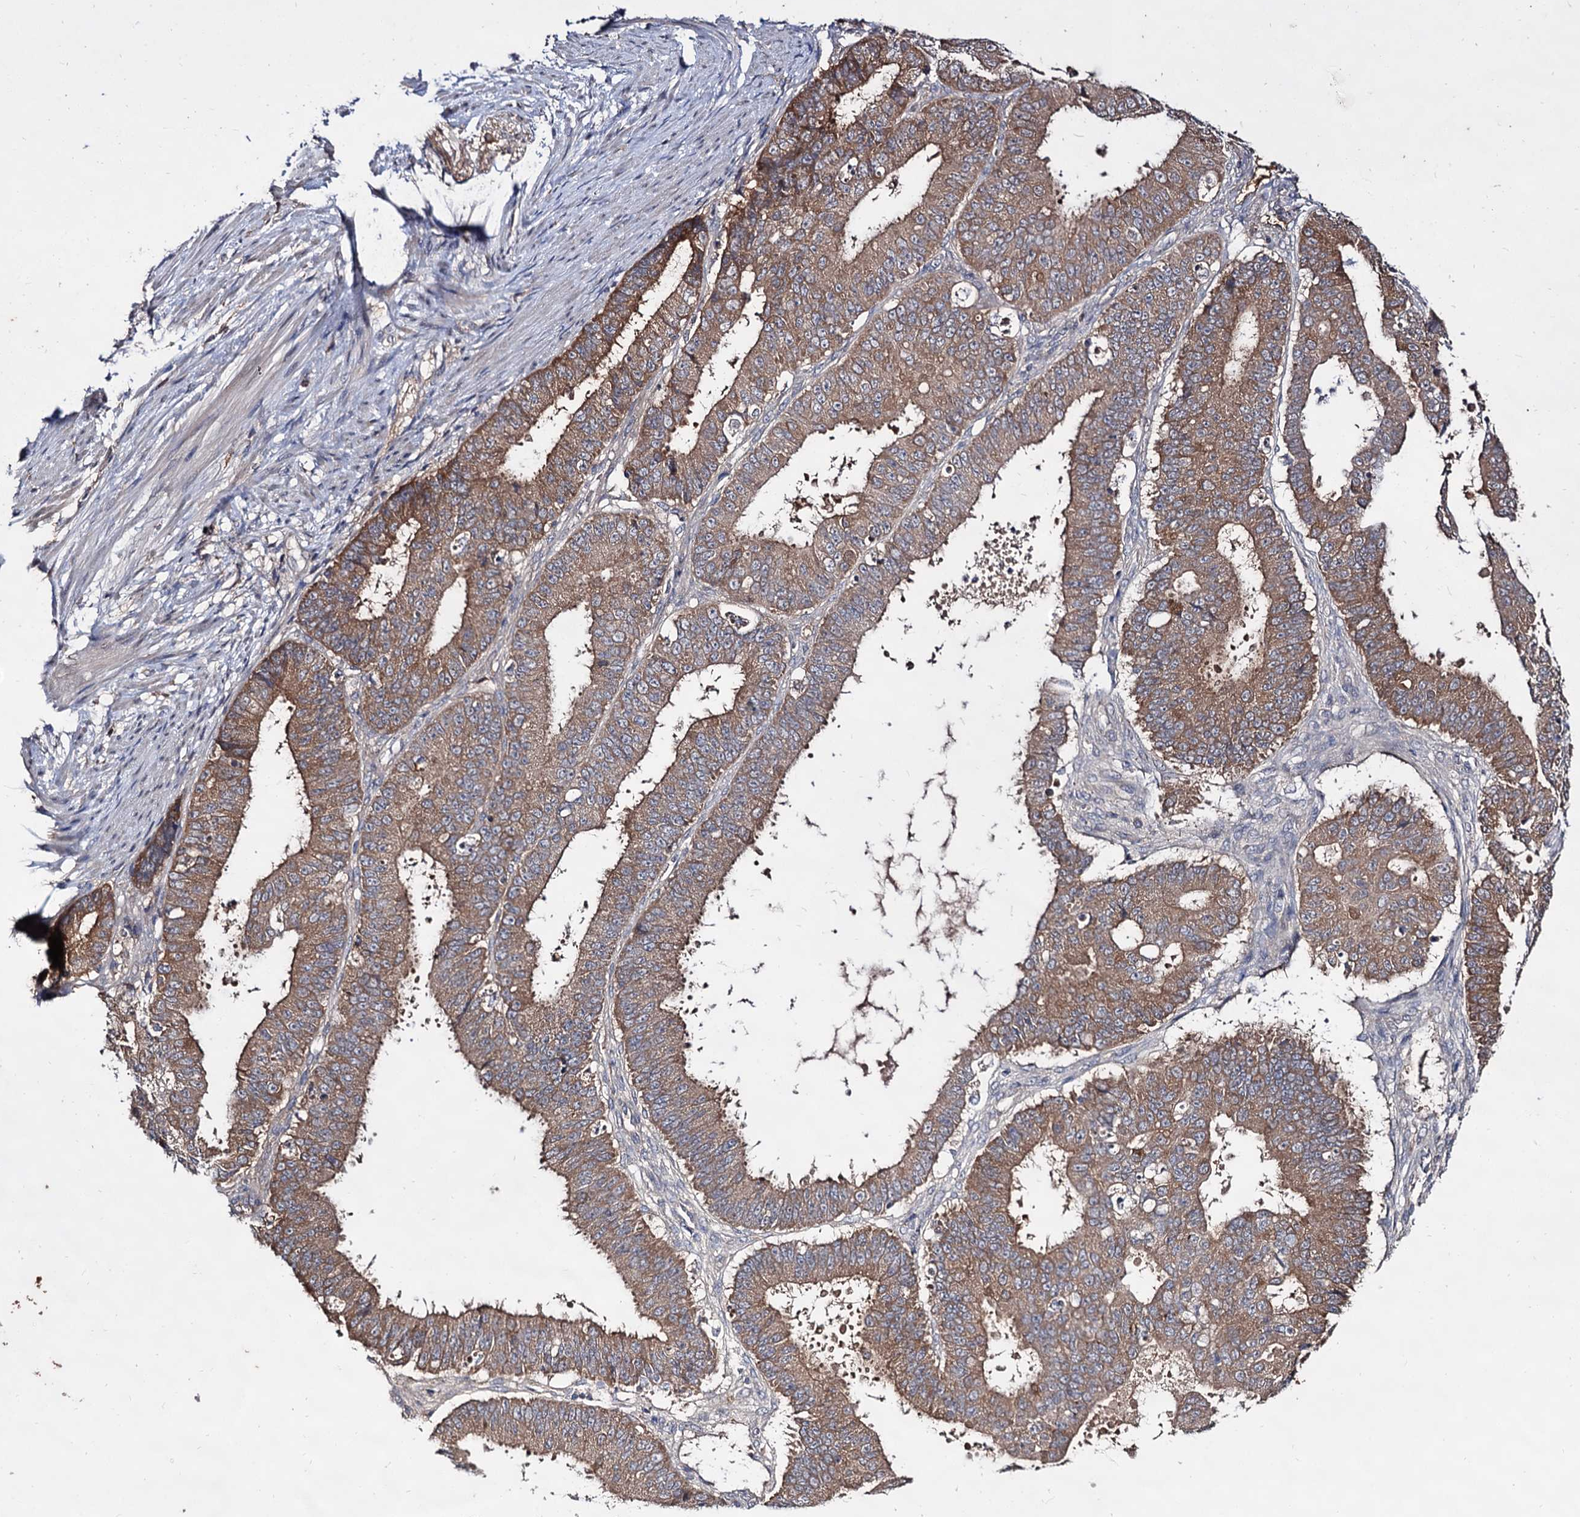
{"staining": {"intensity": "moderate", "quantity": ">75%", "location": "cytoplasmic/membranous"}, "tissue": "ovarian cancer", "cell_type": "Tumor cells", "image_type": "cancer", "snomed": [{"axis": "morphology", "description": "Carcinoma, endometroid"}, {"axis": "topography", "description": "Appendix"}, {"axis": "topography", "description": "Ovary"}], "caption": "The micrograph shows a brown stain indicating the presence of a protein in the cytoplasmic/membranous of tumor cells in endometroid carcinoma (ovarian). Immunohistochemistry stains the protein of interest in brown and the nuclei are stained blue.", "gene": "ARFIP2", "patient": {"sex": "female", "age": 42}}